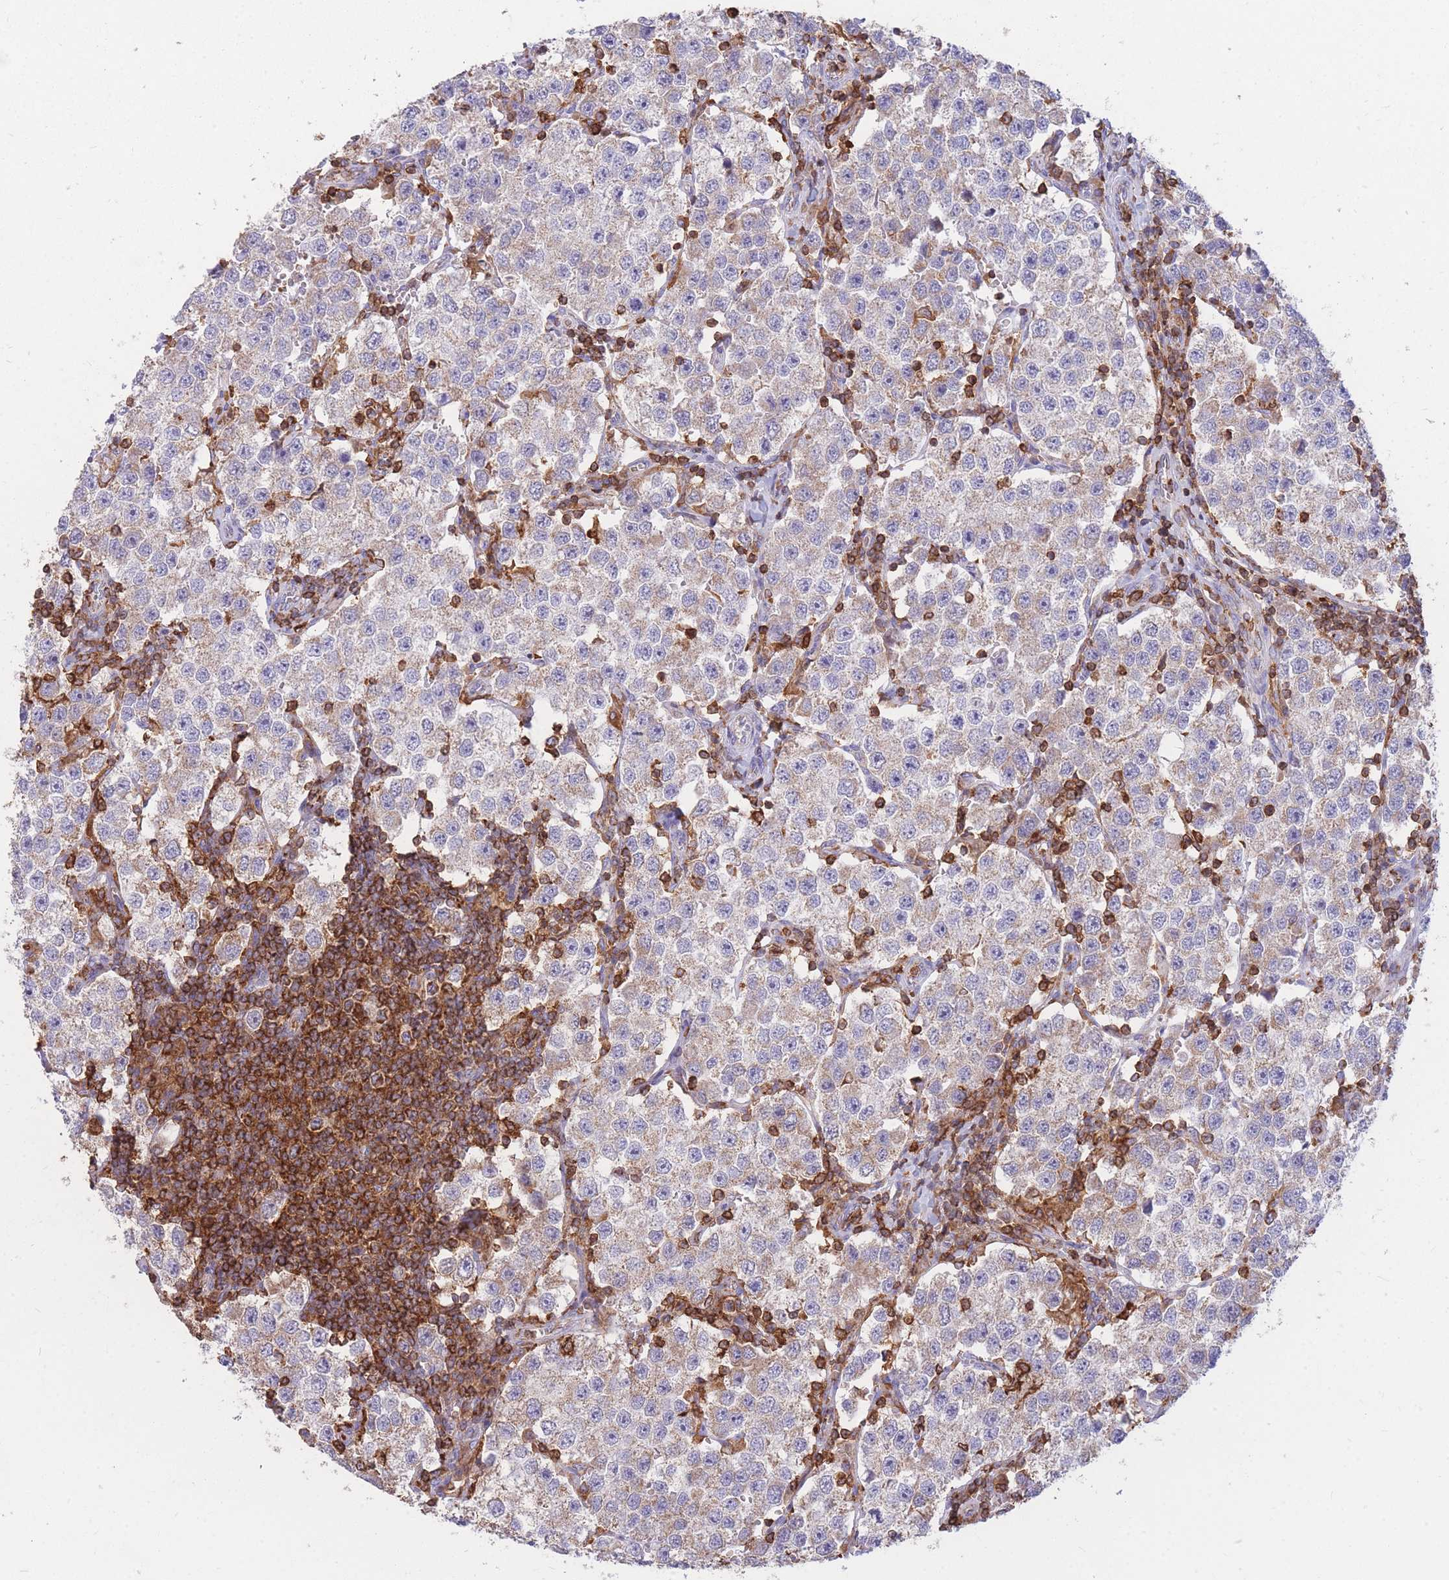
{"staining": {"intensity": "weak", "quantity": "25%-75%", "location": "cytoplasmic/membranous"}, "tissue": "testis cancer", "cell_type": "Tumor cells", "image_type": "cancer", "snomed": [{"axis": "morphology", "description": "Seminoma, NOS"}, {"axis": "topography", "description": "Testis"}], "caption": "A low amount of weak cytoplasmic/membranous positivity is identified in about 25%-75% of tumor cells in testis seminoma tissue.", "gene": "MRPL54", "patient": {"sex": "male", "age": 37}}